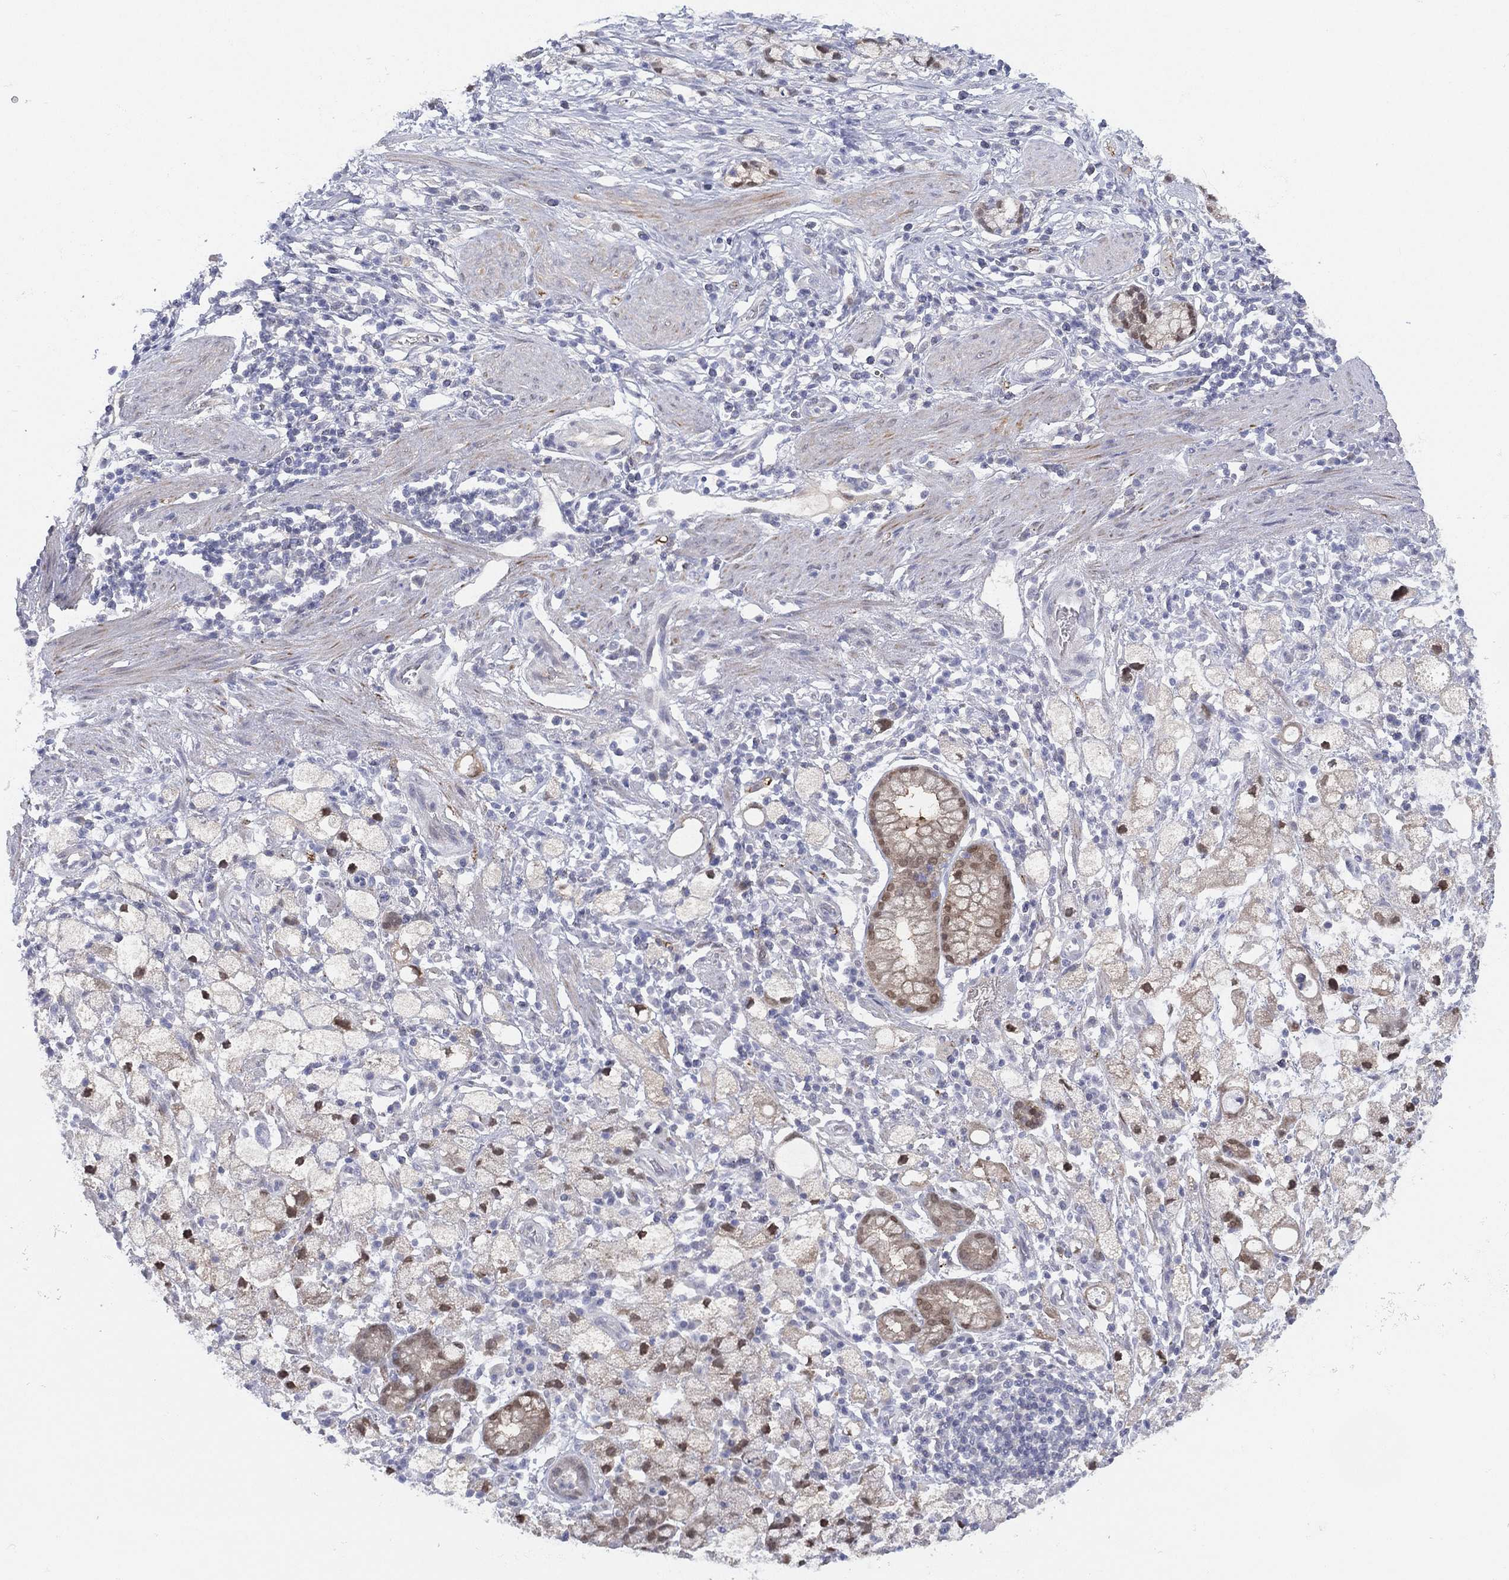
{"staining": {"intensity": "strong", "quantity": "25%-75%", "location": "nuclear"}, "tissue": "stomach cancer", "cell_type": "Tumor cells", "image_type": "cancer", "snomed": [{"axis": "morphology", "description": "Adenocarcinoma, NOS"}, {"axis": "topography", "description": "Stomach"}], "caption": "Protein staining by immunohistochemistry (IHC) displays strong nuclear expression in approximately 25%-75% of tumor cells in stomach cancer (adenocarcinoma).", "gene": "DDAH1", "patient": {"sex": "male", "age": 58}}